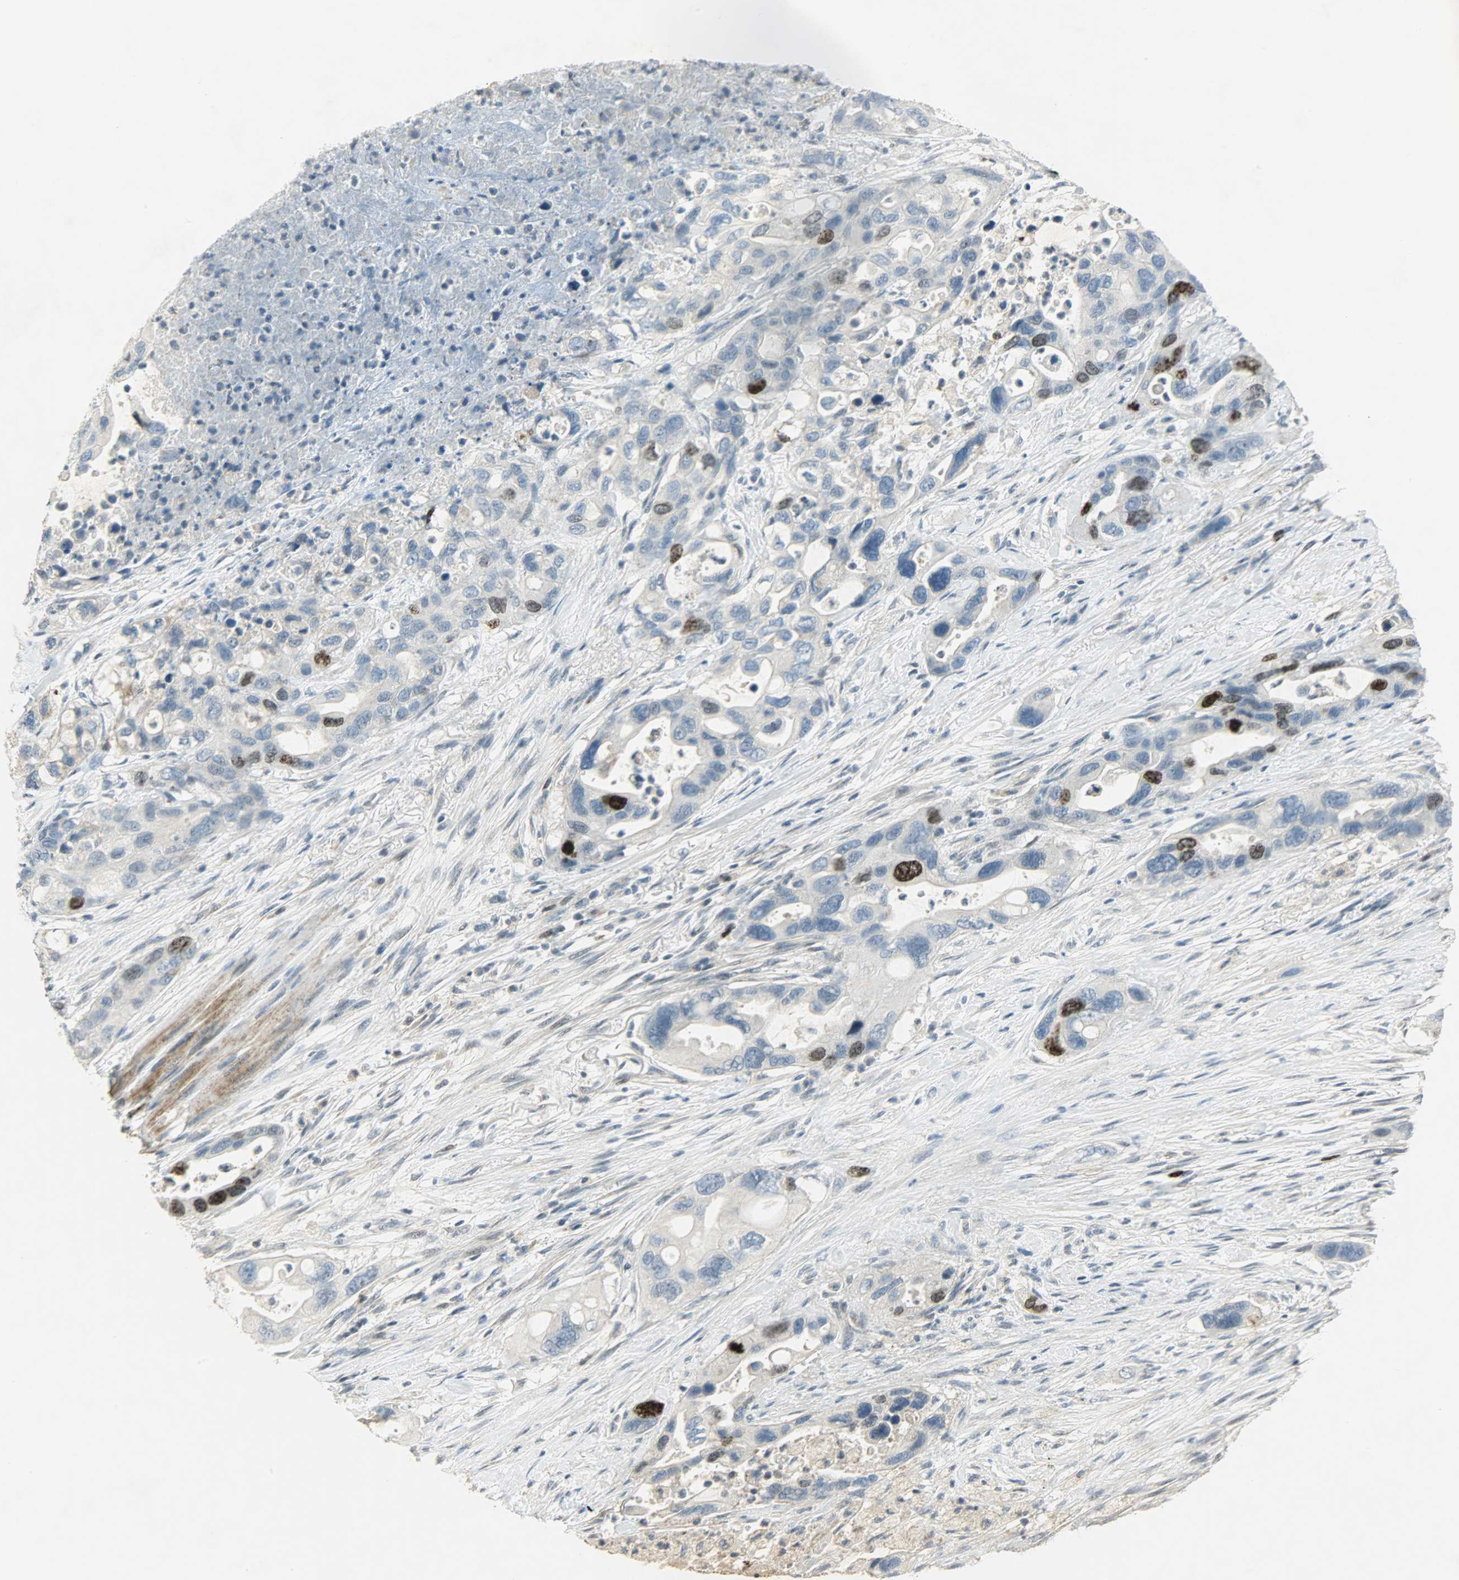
{"staining": {"intensity": "strong", "quantity": "<25%", "location": "nuclear"}, "tissue": "pancreatic cancer", "cell_type": "Tumor cells", "image_type": "cancer", "snomed": [{"axis": "morphology", "description": "Adenocarcinoma, NOS"}, {"axis": "topography", "description": "Pancreas"}], "caption": "Protein expression analysis of human pancreatic cancer reveals strong nuclear positivity in about <25% of tumor cells.", "gene": "AURKB", "patient": {"sex": "female", "age": 71}}